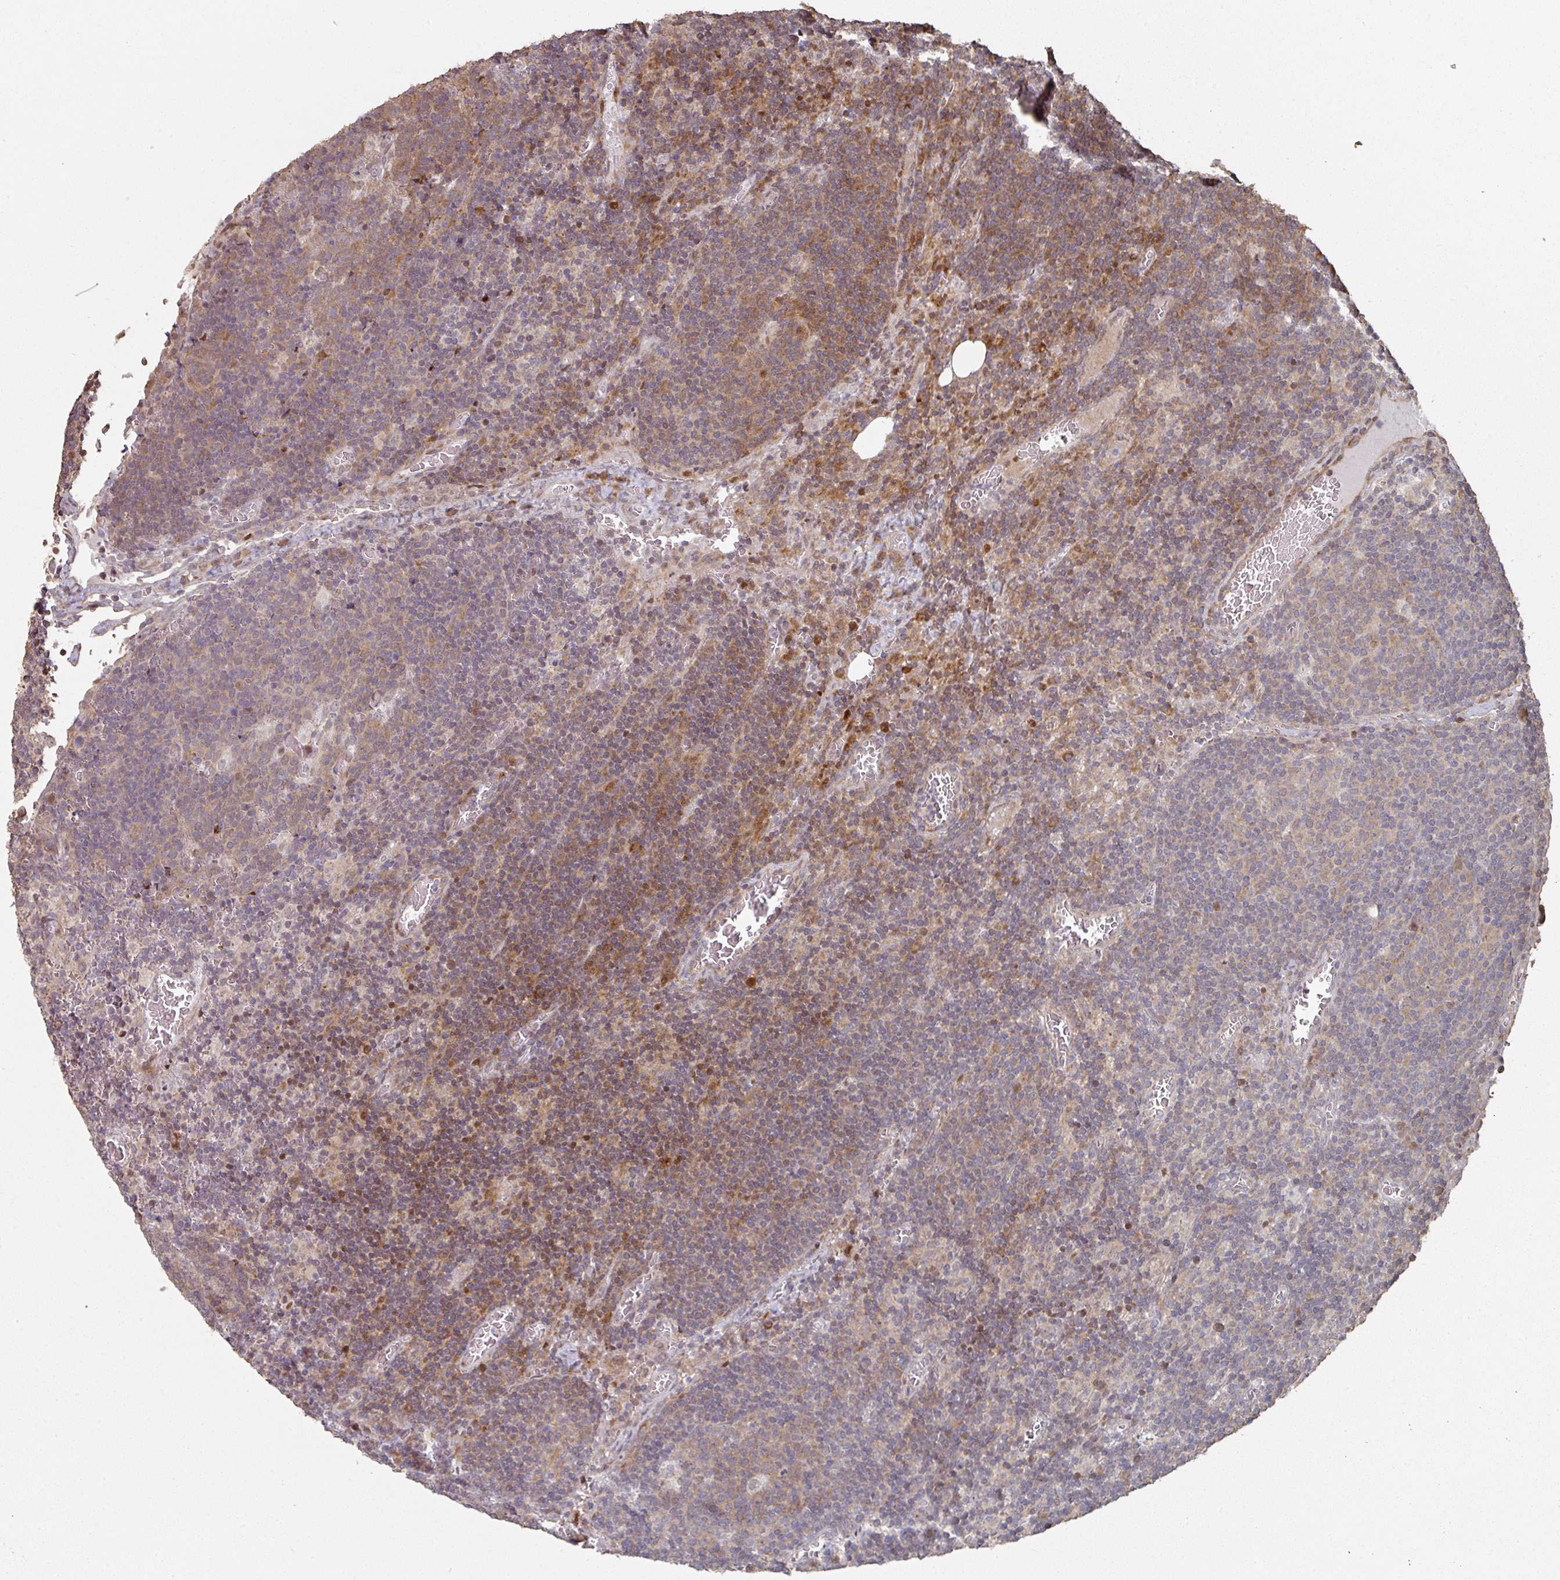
{"staining": {"intensity": "weak", "quantity": ">75%", "location": "cytoplasmic/membranous"}, "tissue": "lymph node", "cell_type": "Germinal center cells", "image_type": "normal", "snomed": [{"axis": "morphology", "description": "Normal tissue, NOS"}, {"axis": "topography", "description": "Lymph node"}], "caption": "IHC of normal human lymph node displays low levels of weak cytoplasmic/membranous staining in about >75% of germinal center cells.", "gene": "CA7", "patient": {"sex": "male", "age": 50}}